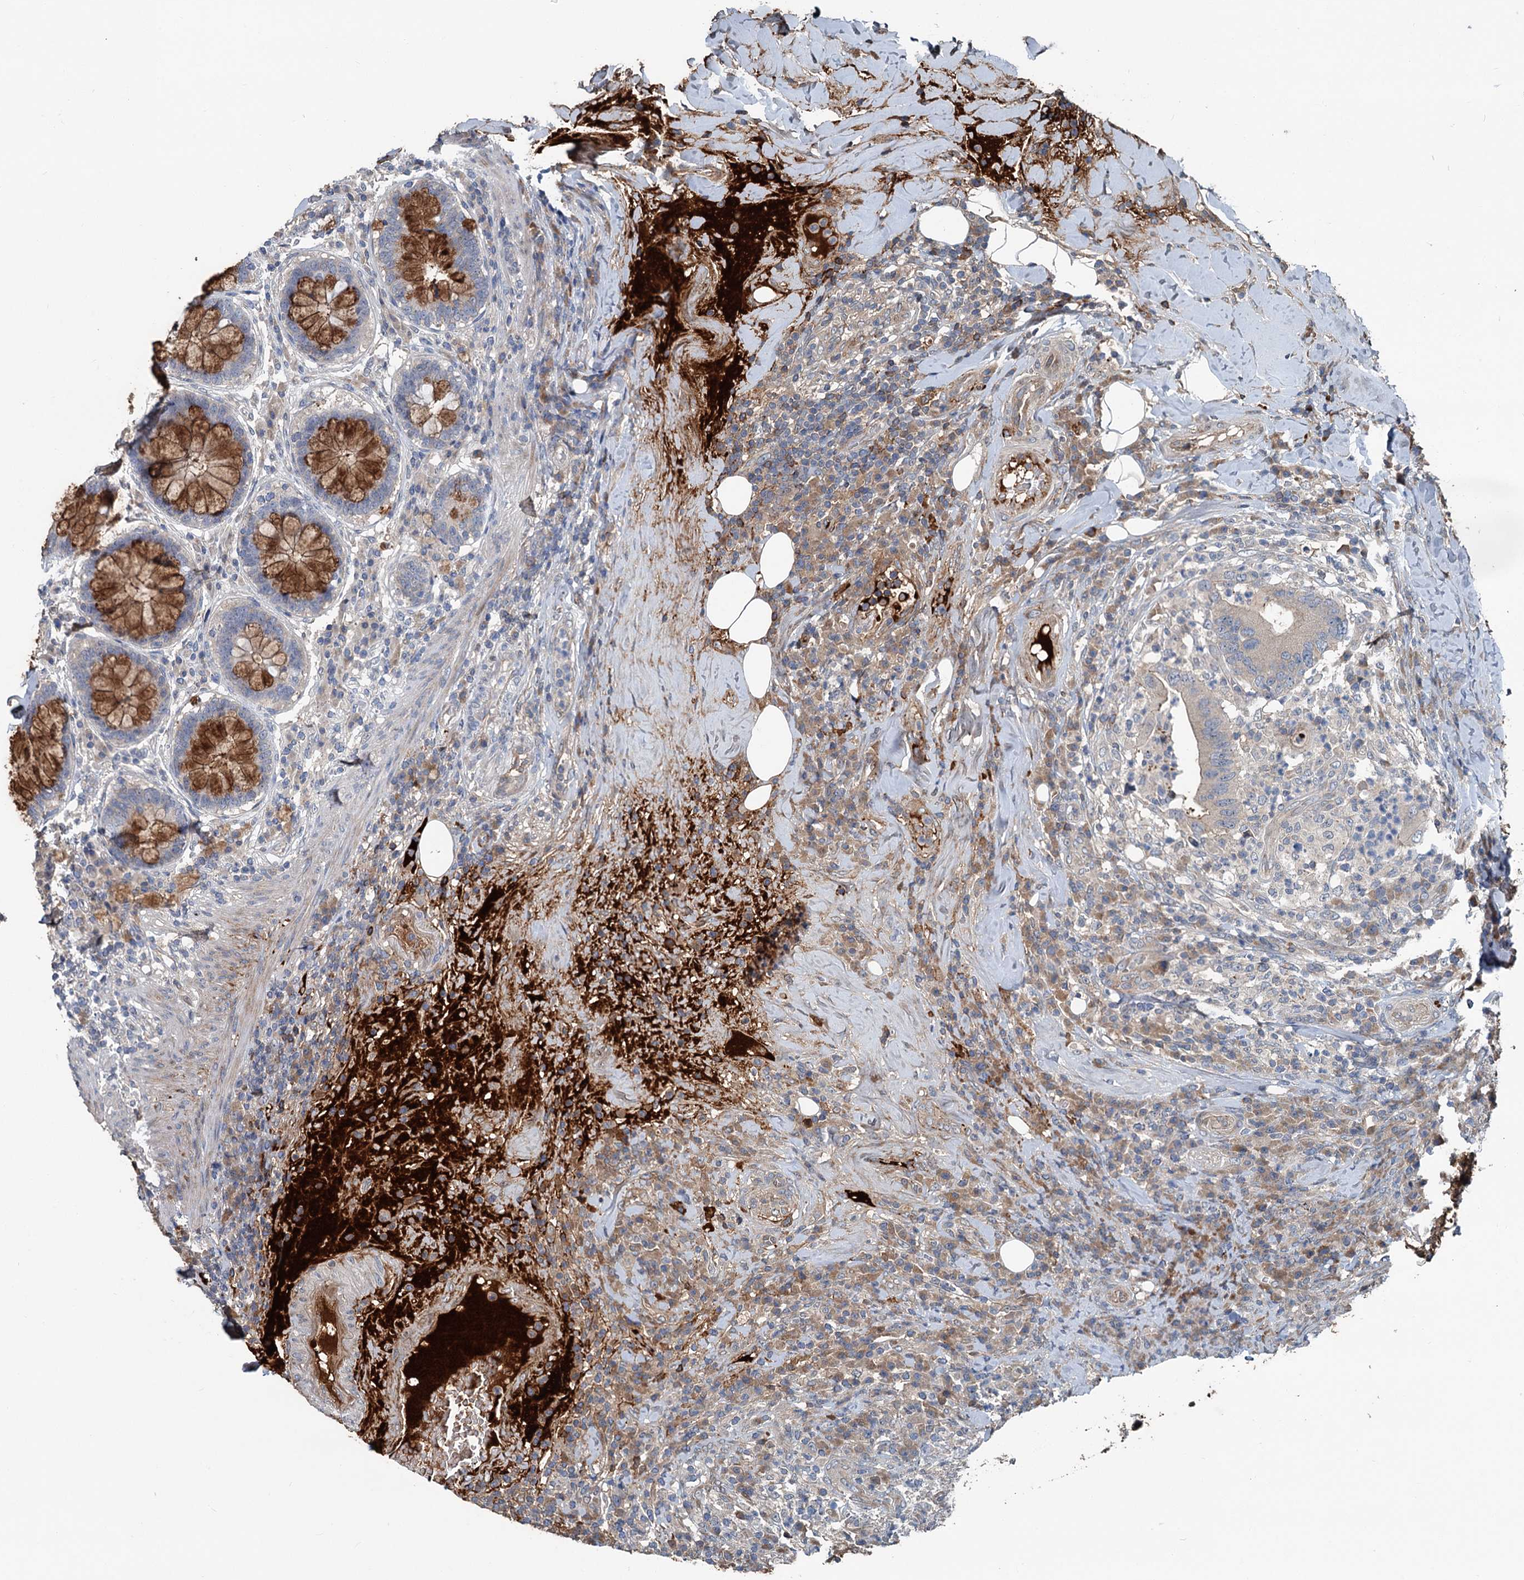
{"staining": {"intensity": "weak", "quantity": "<25%", "location": "cytoplasmic/membranous"}, "tissue": "colorectal cancer", "cell_type": "Tumor cells", "image_type": "cancer", "snomed": [{"axis": "morphology", "description": "Adenocarcinoma, NOS"}, {"axis": "topography", "description": "Colon"}], "caption": "Colorectal adenocarcinoma was stained to show a protein in brown. There is no significant expression in tumor cells. (IHC, brightfield microscopy, high magnification).", "gene": "TEDC1", "patient": {"sex": "female", "age": 66}}